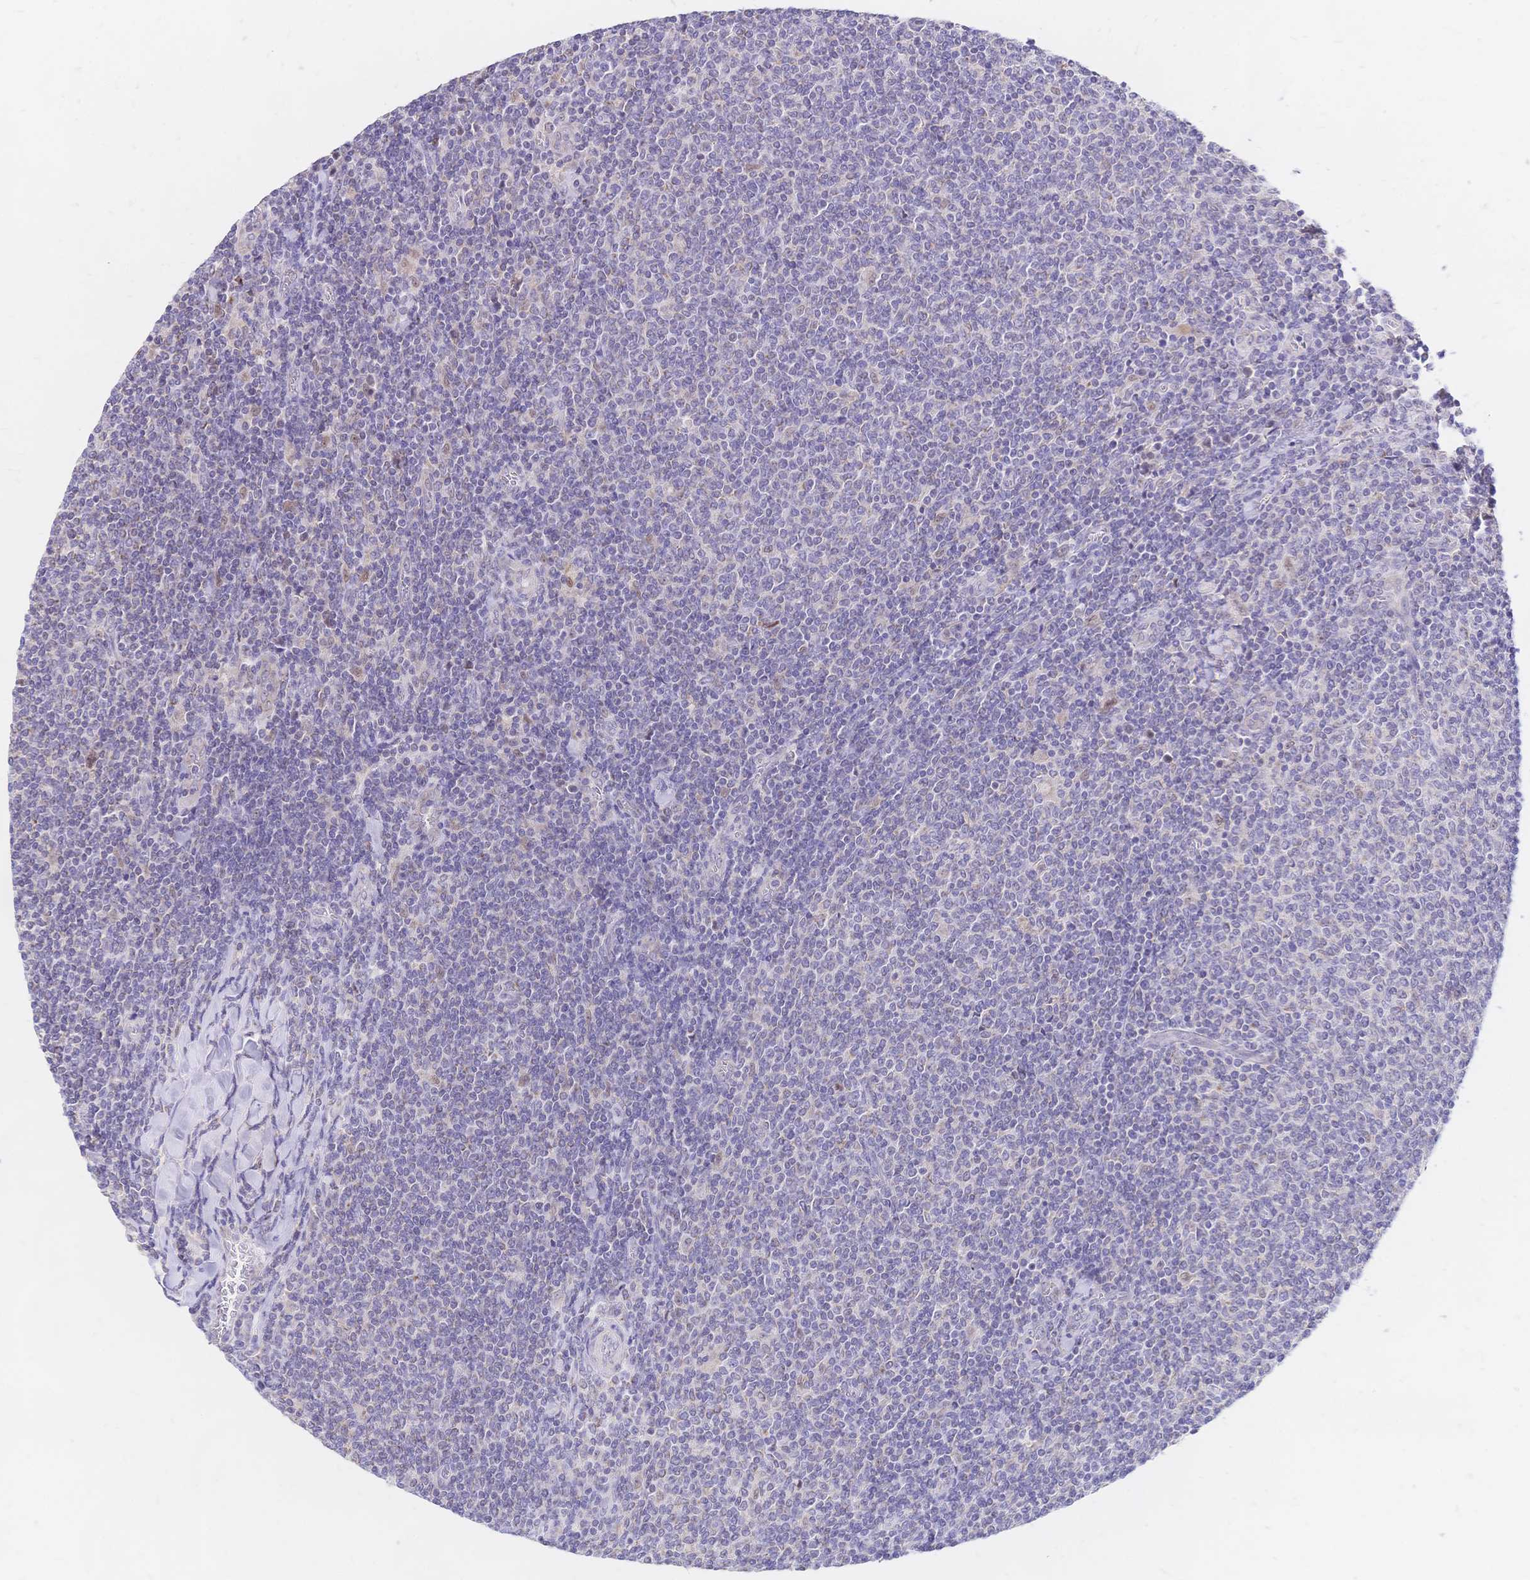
{"staining": {"intensity": "negative", "quantity": "none", "location": "none"}, "tissue": "lymphoma", "cell_type": "Tumor cells", "image_type": "cancer", "snomed": [{"axis": "morphology", "description": "Malignant lymphoma, non-Hodgkin's type, Low grade"}, {"axis": "topography", "description": "Lymph node"}], "caption": "A micrograph of low-grade malignant lymphoma, non-Hodgkin's type stained for a protein displays no brown staining in tumor cells. Brightfield microscopy of immunohistochemistry (IHC) stained with DAB (brown) and hematoxylin (blue), captured at high magnification.", "gene": "CLEC18B", "patient": {"sex": "male", "age": 52}}